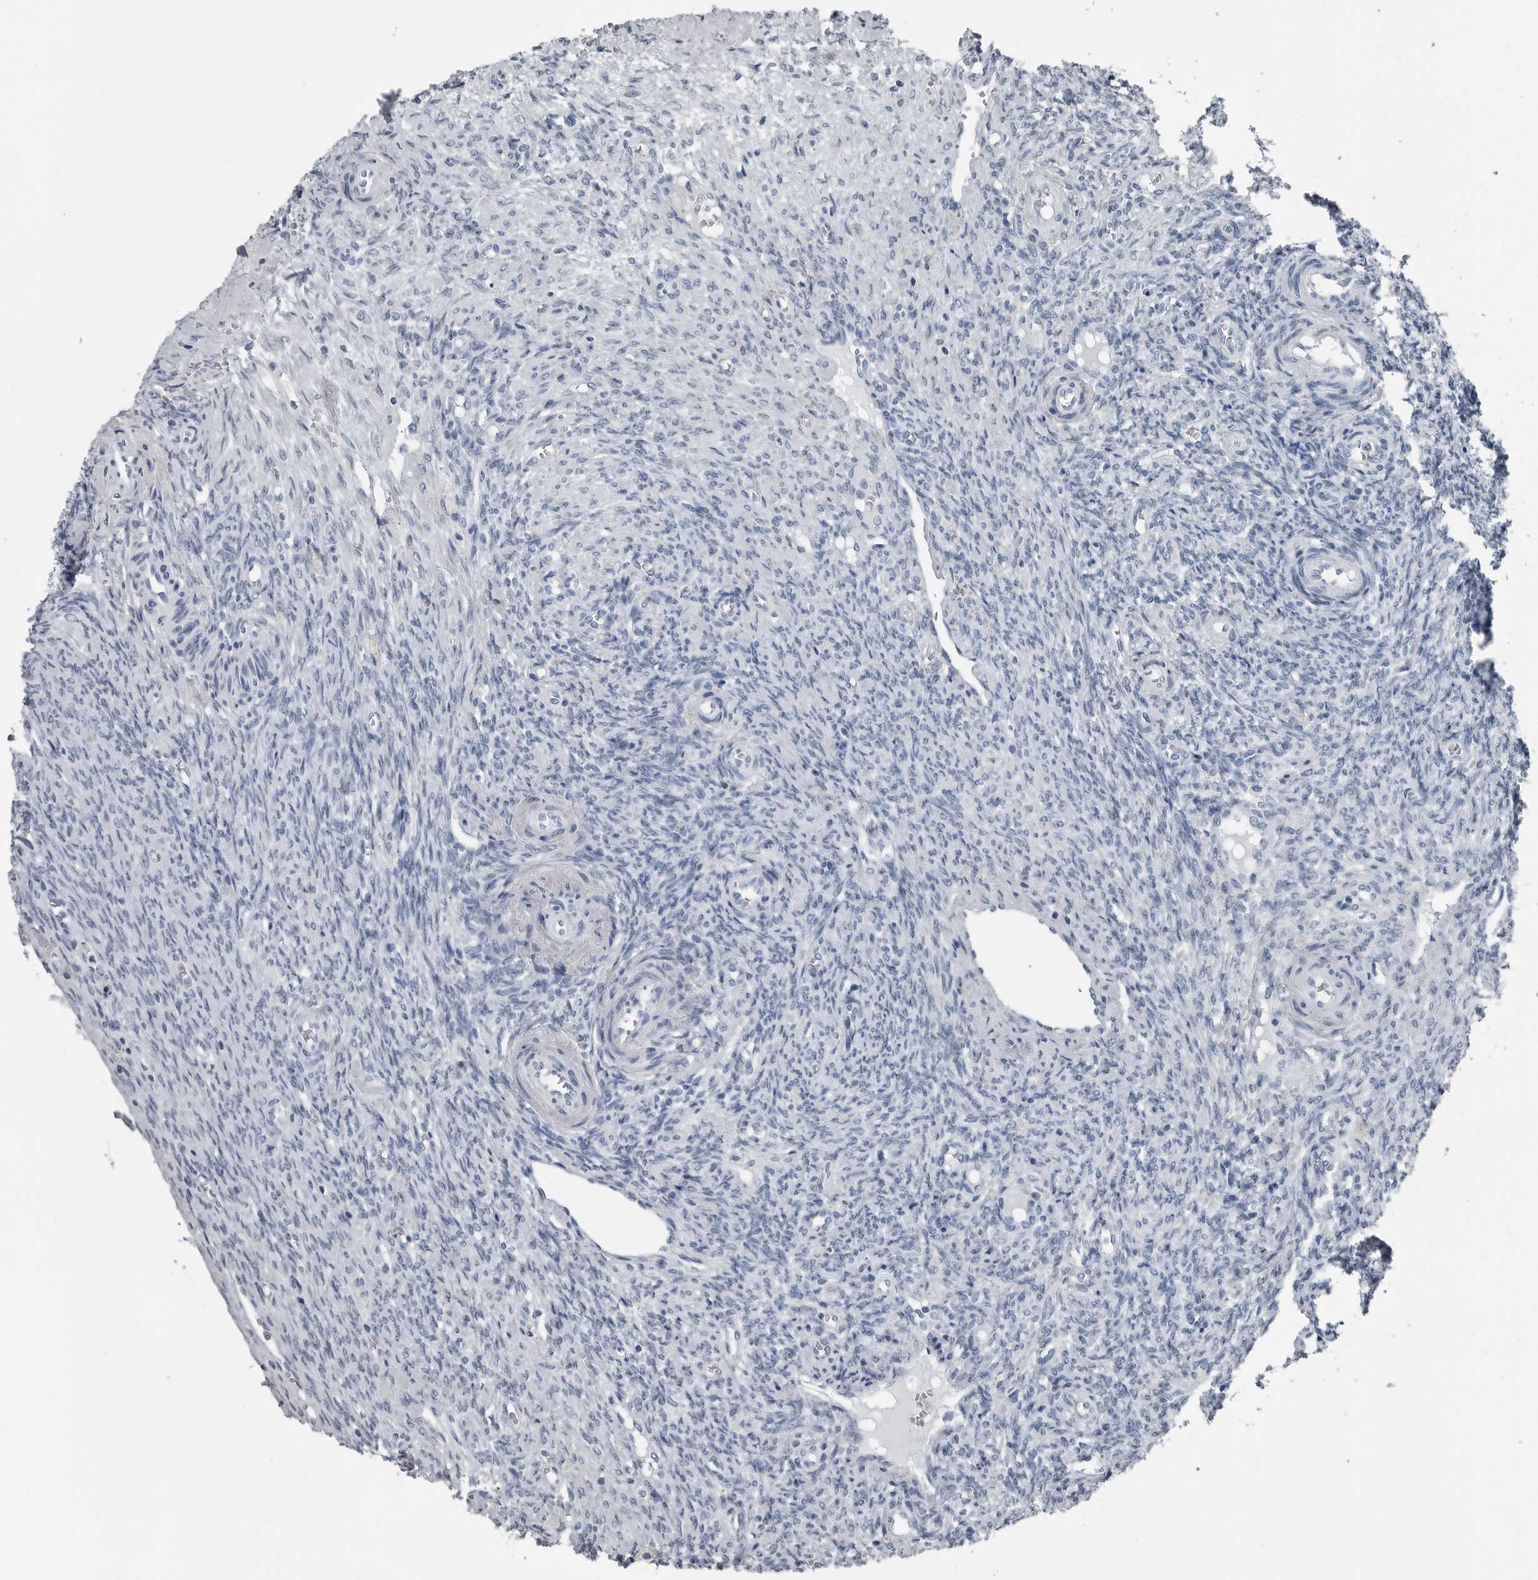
{"staining": {"intensity": "negative", "quantity": "none", "location": "none"}, "tissue": "ovary", "cell_type": "Ovarian stroma cells", "image_type": "normal", "snomed": [{"axis": "morphology", "description": "Normal tissue, NOS"}, {"axis": "topography", "description": "Ovary"}], "caption": "High power microscopy photomicrograph of an immunohistochemistry (IHC) micrograph of normal ovary, revealing no significant staining in ovarian stroma cells. The staining is performed using DAB brown chromogen with nuclei counter-stained in using hematoxylin.", "gene": "SPINK1", "patient": {"sex": "female", "age": 41}}